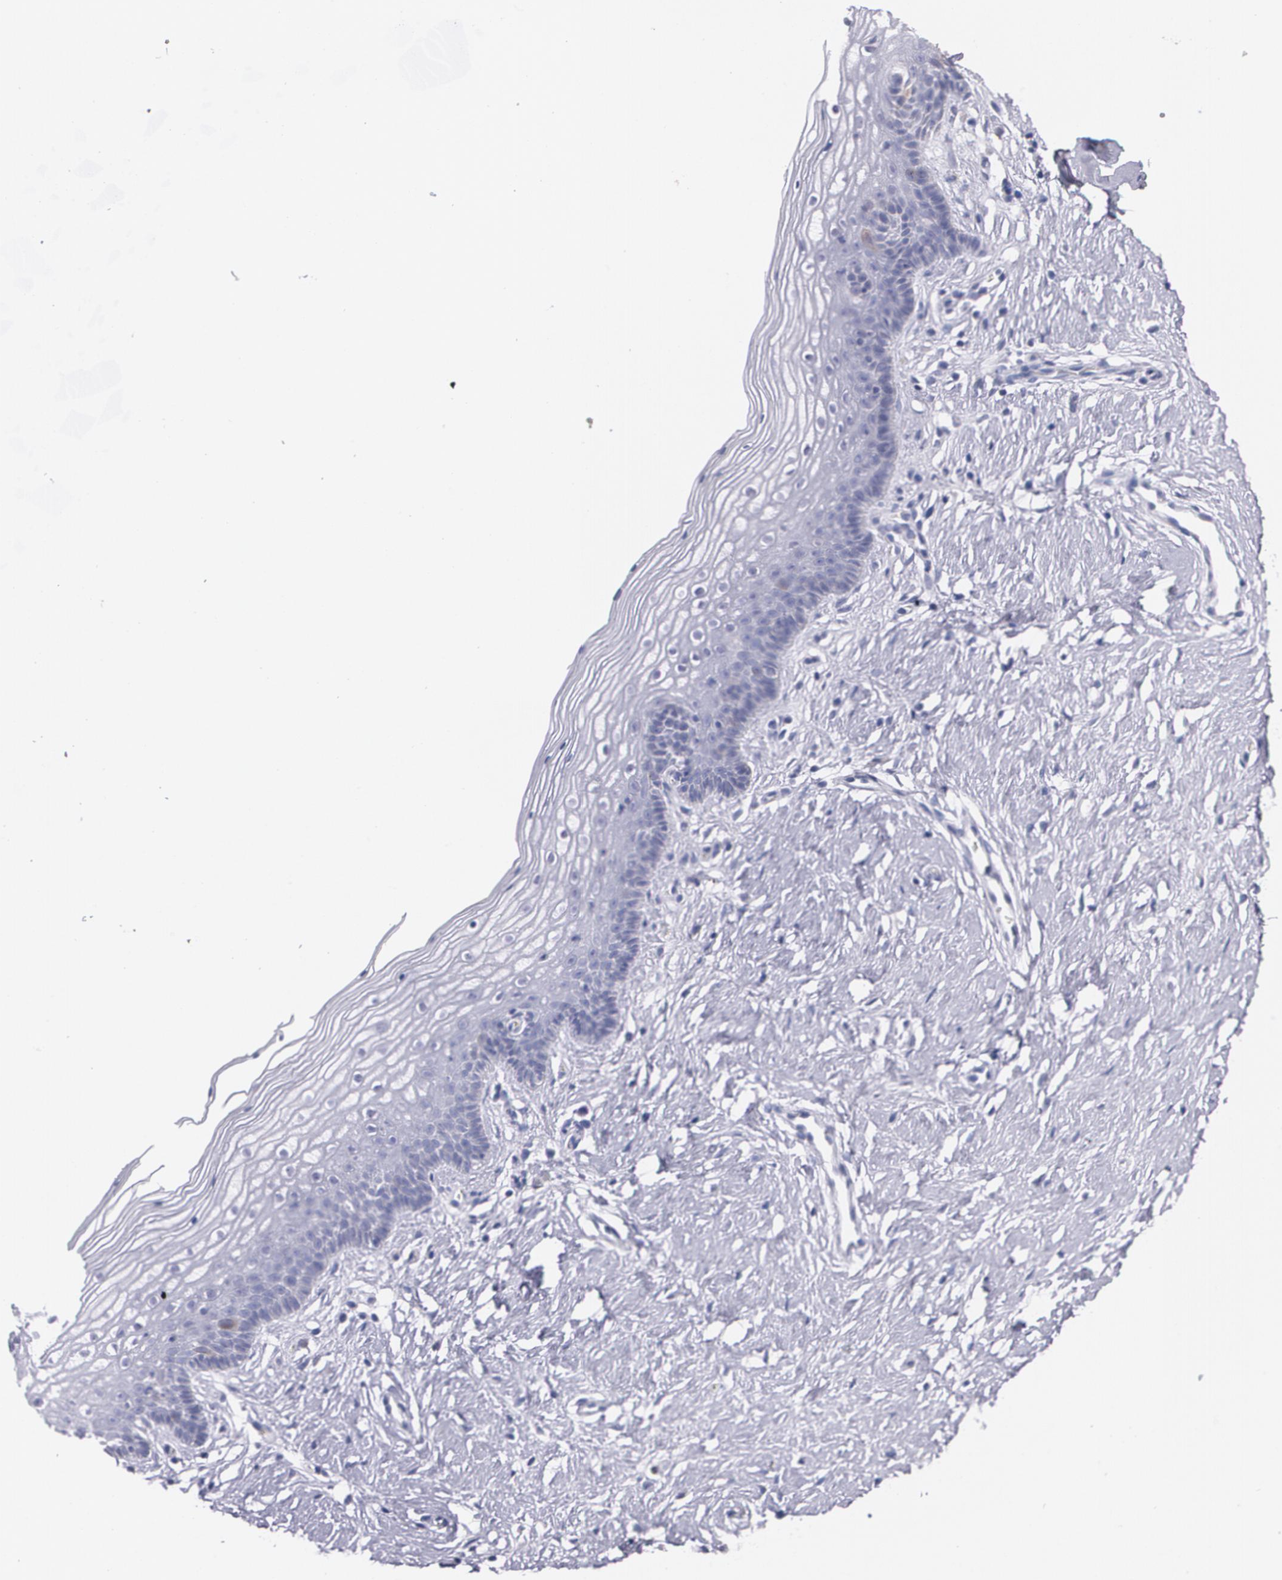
{"staining": {"intensity": "moderate", "quantity": "<25%", "location": "cytoplasmic/membranous"}, "tissue": "vagina", "cell_type": "Squamous epithelial cells", "image_type": "normal", "snomed": [{"axis": "morphology", "description": "Normal tissue, NOS"}, {"axis": "topography", "description": "Vagina"}], "caption": "Immunohistochemistry (IHC) staining of normal vagina, which demonstrates low levels of moderate cytoplasmic/membranous positivity in about <25% of squamous epithelial cells indicating moderate cytoplasmic/membranous protein positivity. The staining was performed using DAB (3,3'-diaminobenzidine) (brown) for protein detection and nuclei were counterstained in hematoxylin (blue).", "gene": "HMMR", "patient": {"sex": "female", "age": 46}}